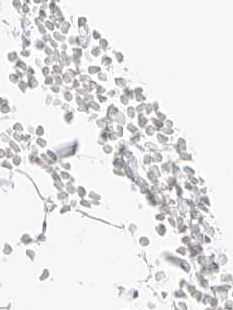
{"staining": {"intensity": "moderate", "quantity": "<25%", "location": "cytoplasmic/membranous"}, "tissue": "adipose tissue", "cell_type": "Adipocytes", "image_type": "normal", "snomed": [{"axis": "morphology", "description": "Normal tissue, NOS"}, {"axis": "topography", "description": "Breast"}], "caption": "Brown immunohistochemical staining in unremarkable human adipose tissue exhibits moderate cytoplasmic/membranous staining in approximately <25% of adipocytes. The protein of interest is stained brown, and the nuclei are stained in blue (DAB IHC with brightfield microscopy, high magnification).", "gene": "NTMT2", "patient": {"sex": "female", "age": 23}}